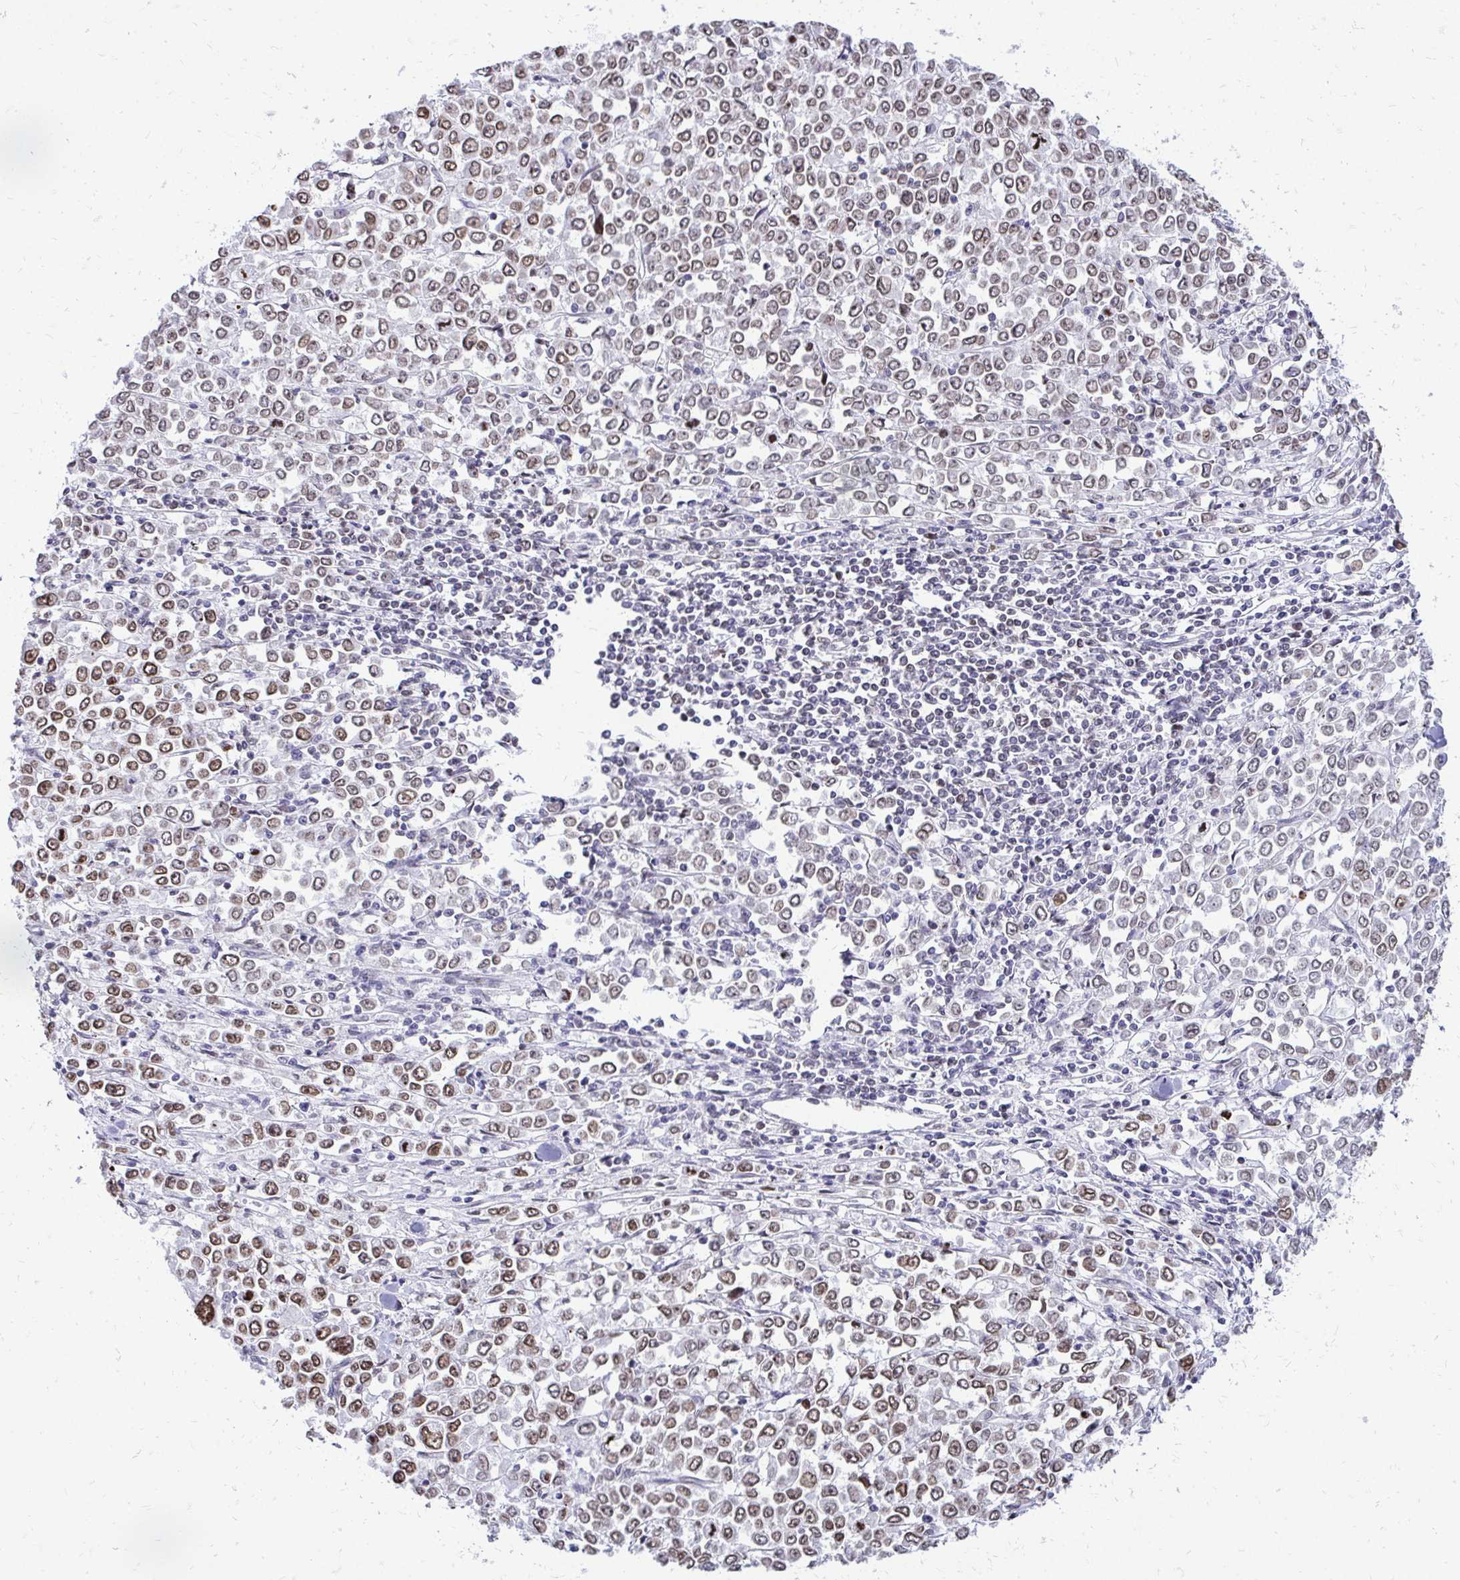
{"staining": {"intensity": "moderate", "quantity": ">75%", "location": "cytoplasmic/membranous,nuclear"}, "tissue": "stomach cancer", "cell_type": "Tumor cells", "image_type": "cancer", "snomed": [{"axis": "morphology", "description": "Adenocarcinoma, NOS"}, {"axis": "topography", "description": "Stomach, upper"}], "caption": "Immunohistochemical staining of human stomach cancer (adenocarcinoma) exhibits medium levels of moderate cytoplasmic/membranous and nuclear staining in about >75% of tumor cells. Using DAB (3,3'-diaminobenzidine) (brown) and hematoxylin (blue) stains, captured at high magnification using brightfield microscopy.", "gene": "BANF1", "patient": {"sex": "male", "age": 70}}